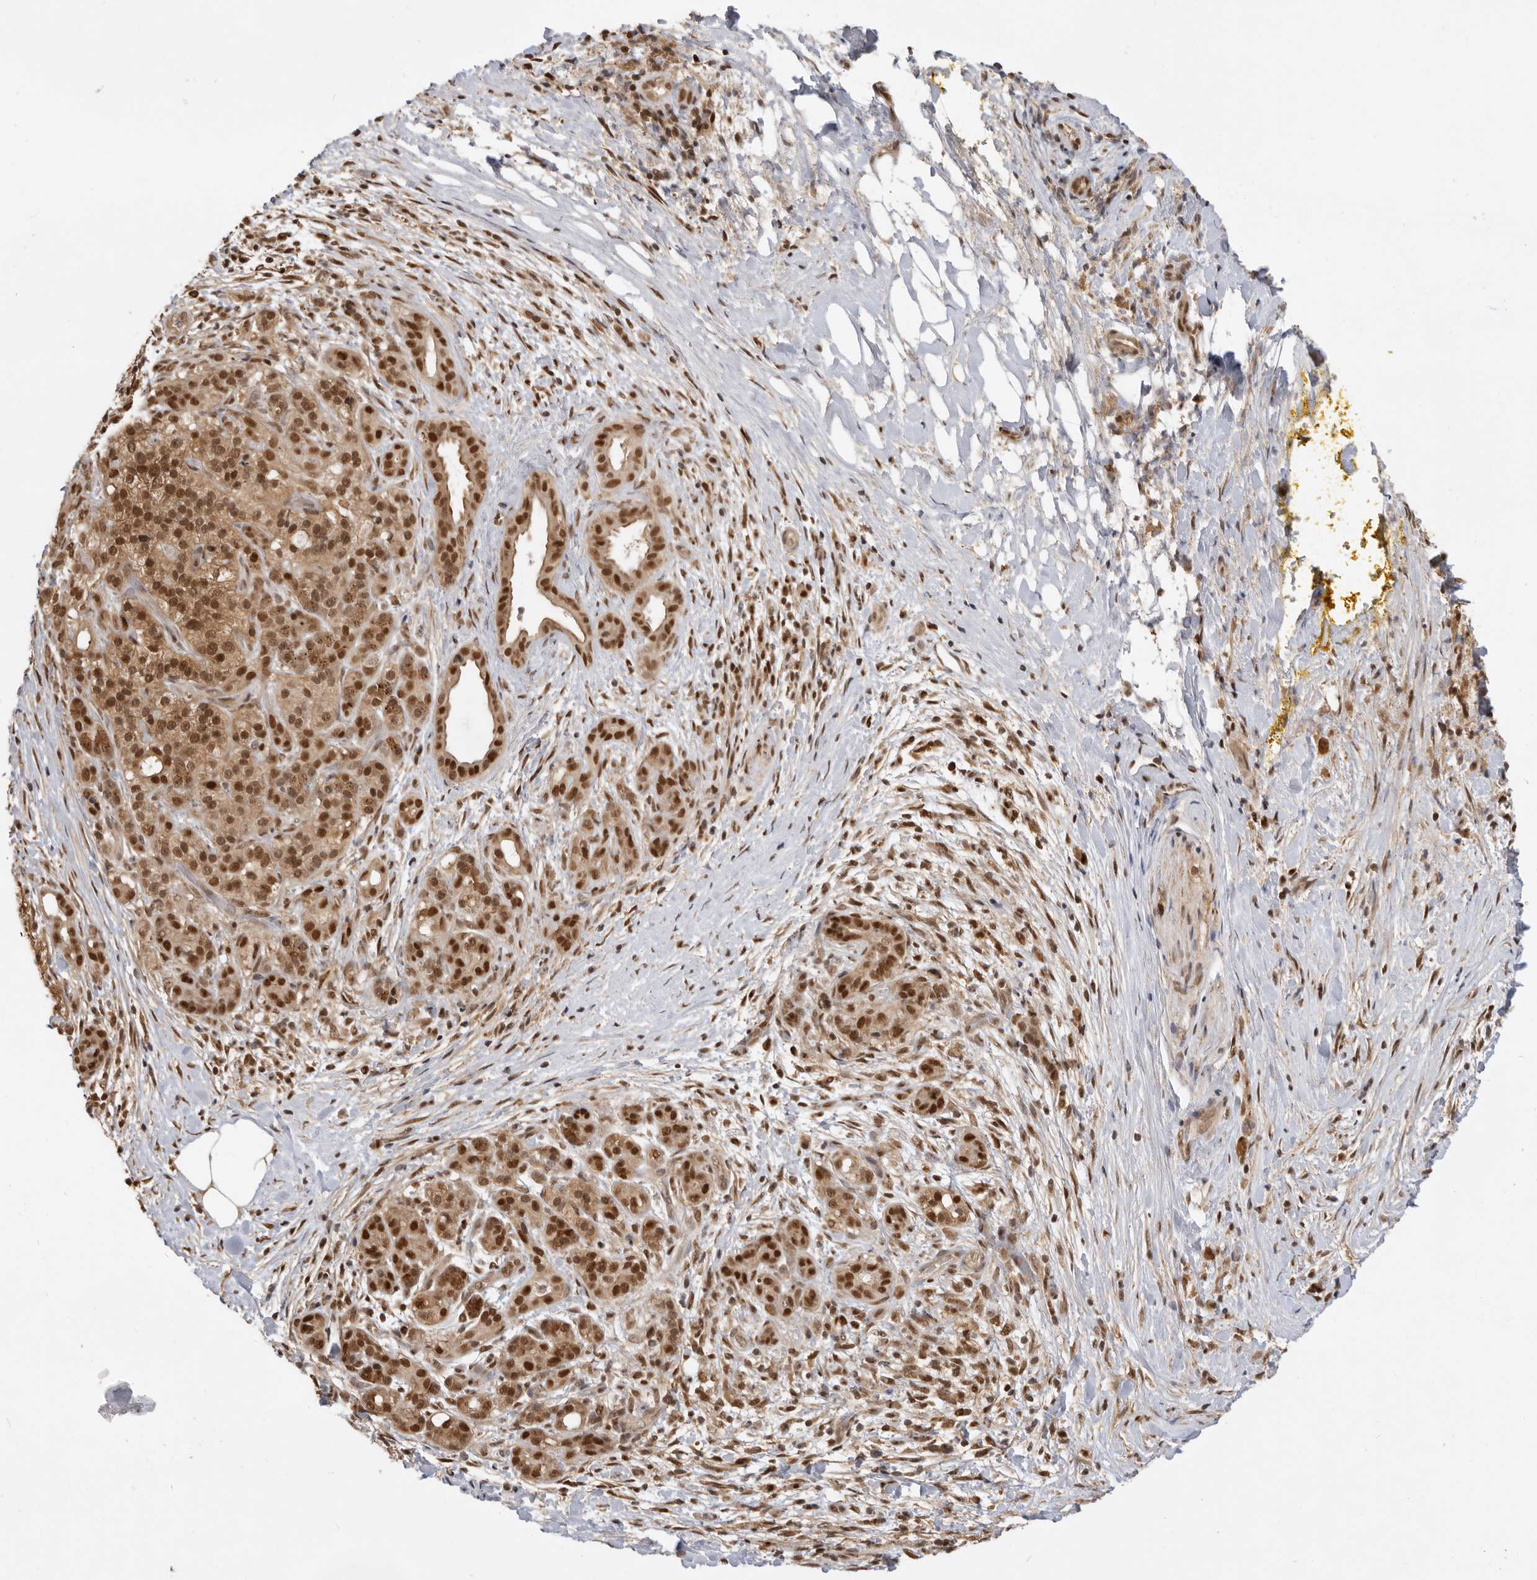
{"staining": {"intensity": "strong", "quantity": ">75%", "location": "cytoplasmic/membranous,nuclear"}, "tissue": "pancreatic cancer", "cell_type": "Tumor cells", "image_type": "cancer", "snomed": [{"axis": "morphology", "description": "Adenocarcinoma, NOS"}, {"axis": "topography", "description": "Pancreas"}], "caption": "IHC (DAB (3,3'-diaminobenzidine)) staining of human pancreatic adenocarcinoma reveals strong cytoplasmic/membranous and nuclear protein positivity in about >75% of tumor cells.", "gene": "ADPRS", "patient": {"sex": "male", "age": 58}}